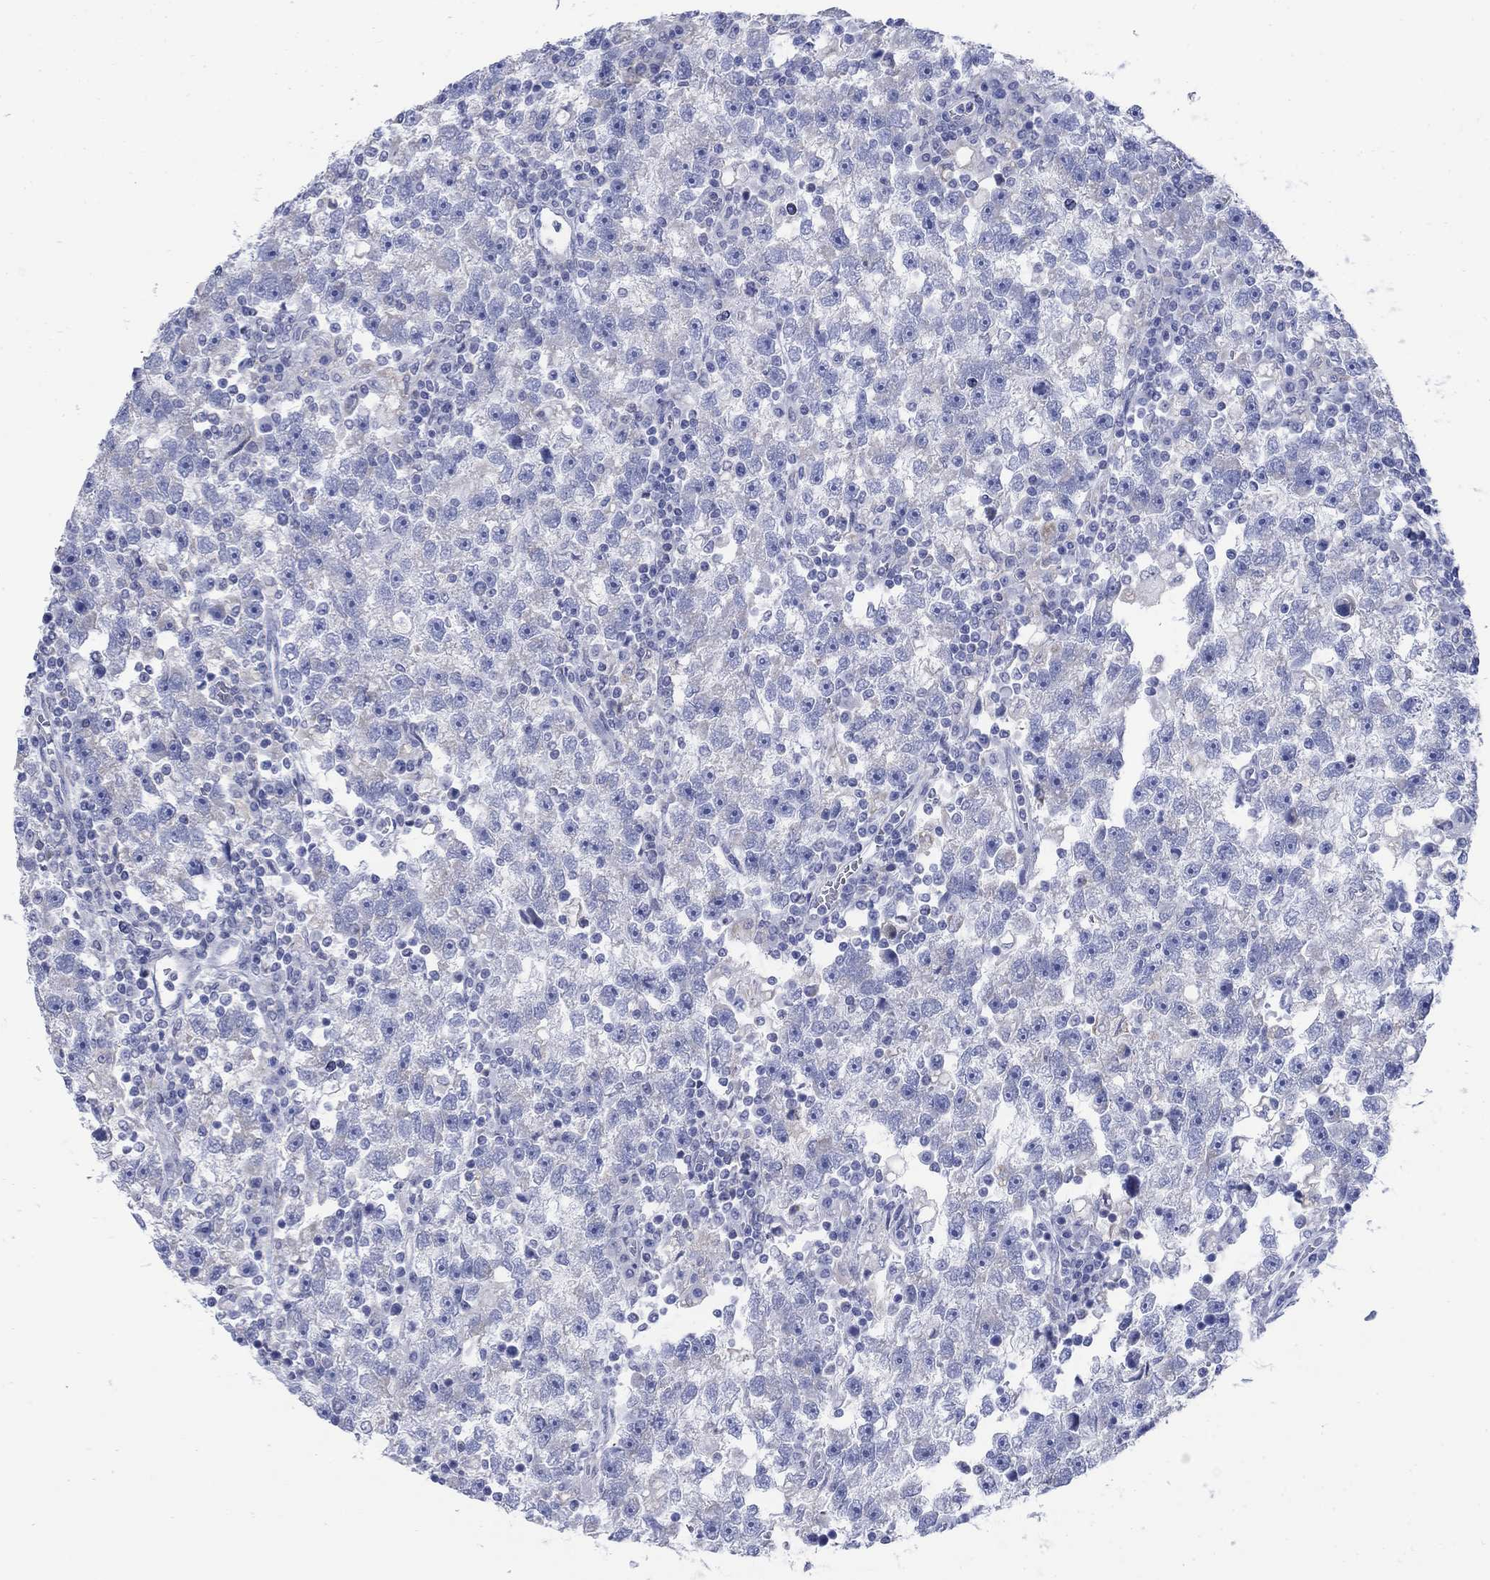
{"staining": {"intensity": "negative", "quantity": "none", "location": "none"}, "tissue": "testis cancer", "cell_type": "Tumor cells", "image_type": "cancer", "snomed": [{"axis": "morphology", "description": "Seminoma, NOS"}, {"axis": "topography", "description": "Testis"}], "caption": "Tumor cells show no significant protein expression in seminoma (testis).", "gene": "SCCPDH", "patient": {"sex": "male", "age": 47}}